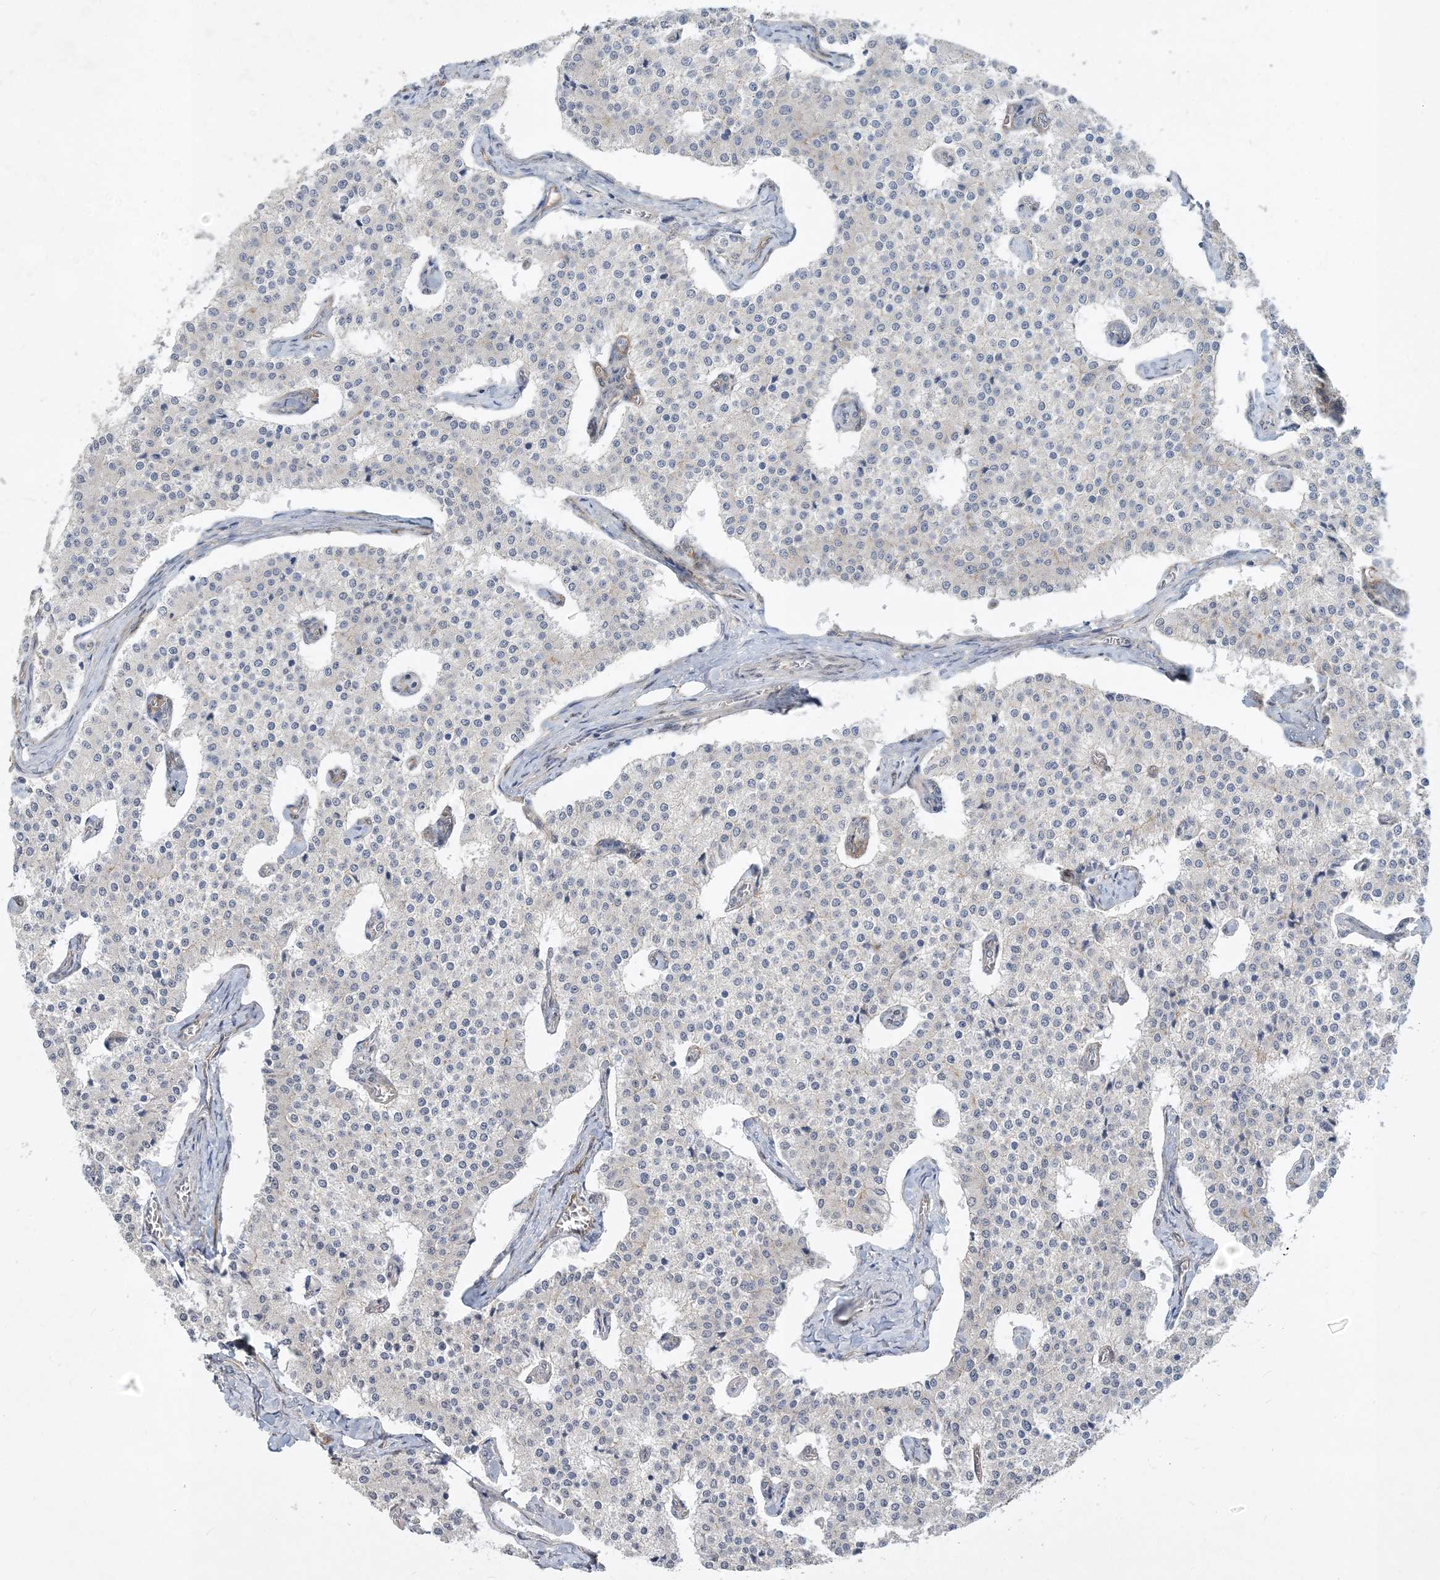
{"staining": {"intensity": "negative", "quantity": "none", "location": "none"}, "tissue": "carcinoid", "cell_type": "Tumor cells", "image_type": "cancer", "snomed": [{"axis": "morphology", "description": "Carcinoid, malignant, NOS"}, {"axis": "topography", "description": "Colon"}], "caption": "Protein analysis of carcinoid displays no significant expression in tumor cells. (Stains: DAB (3,3'-diaminobenzidine) IHC with hematoxylin counter stain, Microscopy: brightfield microscopy at high magnification).", "gene": "RAI14", "patient": {"sex": "female", "age": 52}}